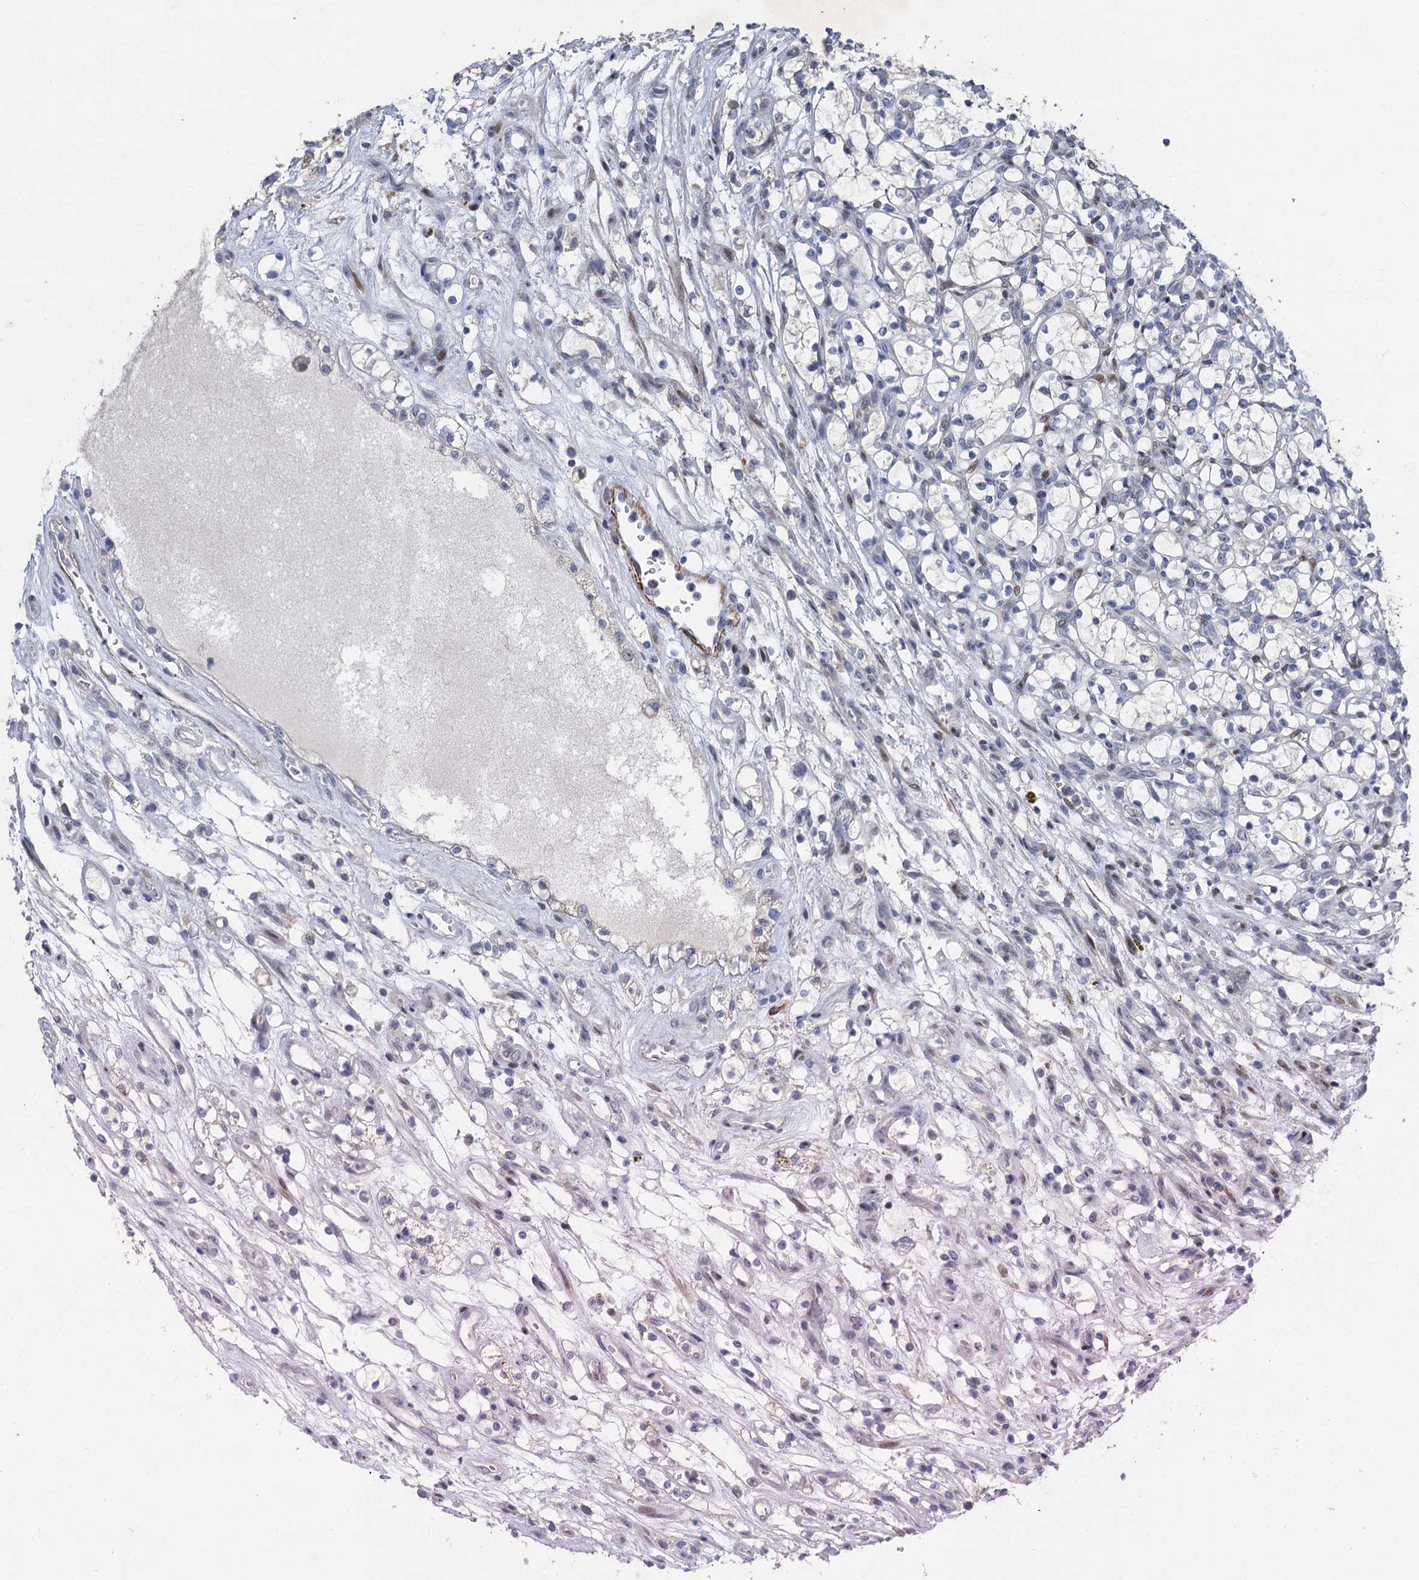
{"staining": {"intensity": "negative", "quantity": "none", "location": "none"}, "tissue": "renal cancer", "cell_type": "Tumor cells", "image_type": "cancer", "snomed": [{"axis": "morphology", "description": "Adenocarcinoma, NOS"}, {"axis": "topography", "description": "Kidney"}], "caption": "IHC micrograph of human renal adenocarcinoma stained for a protein (brown), which shows no positivity in tumor cells.", "gene": "ESYT3", "patient": {"sex": "female", "age": 69}}